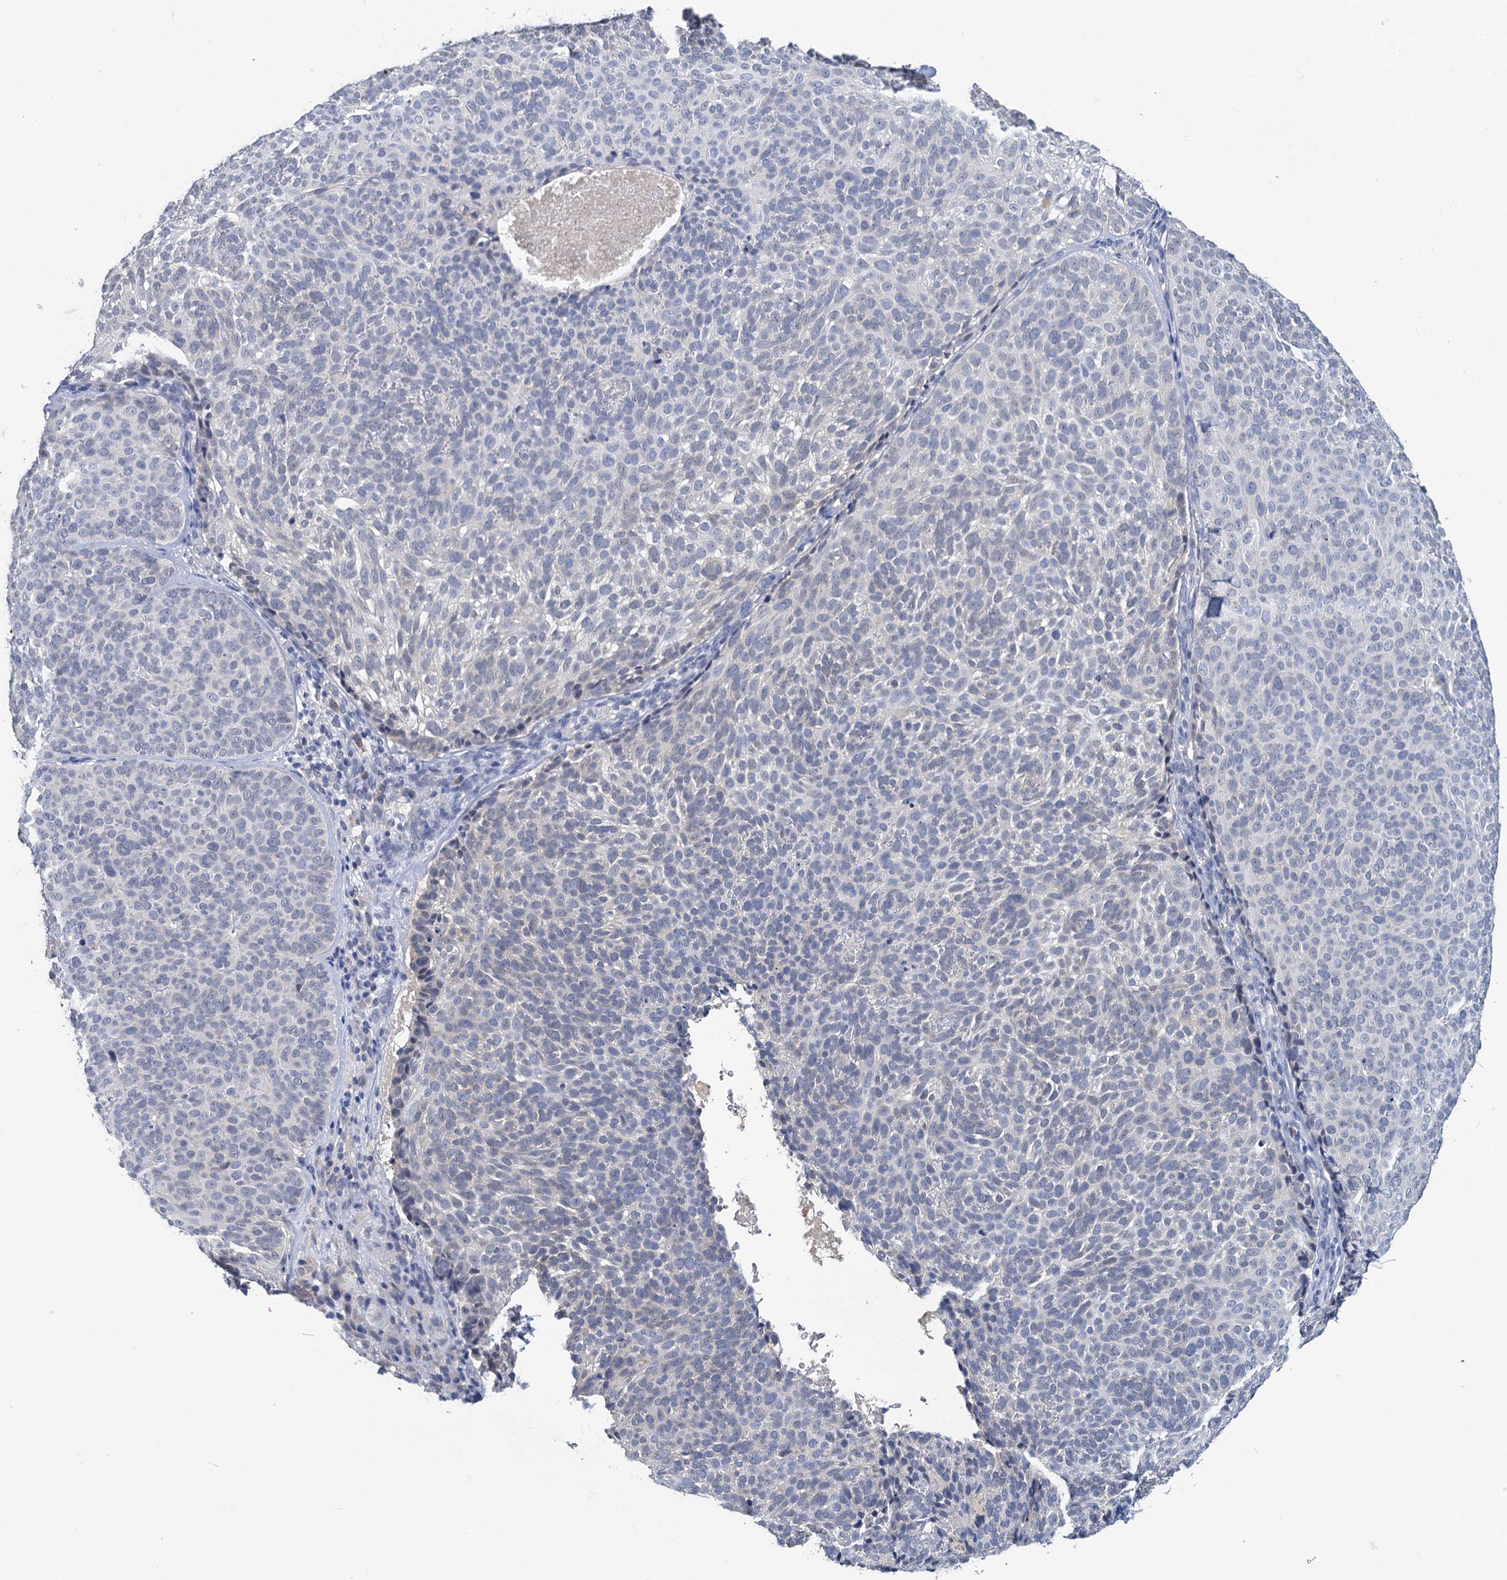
{"staining": {"intensity": "negative", "quantity": "none", "location": "none"}, "tissue": "skin cancer", "cell_type": "Tumor cells", "image_type": "cancer", "snomed": [{"axis": "morphology", "description": "Basal cell carcinoma"}, {"axis": "topography", "description": "Skin"}], "caption": "Tumor cells are negative for brown protein staining in skin basal cell carcinoma.", "gene": "ANKRD42", "patient": {"sex": "male", "age": 85}}